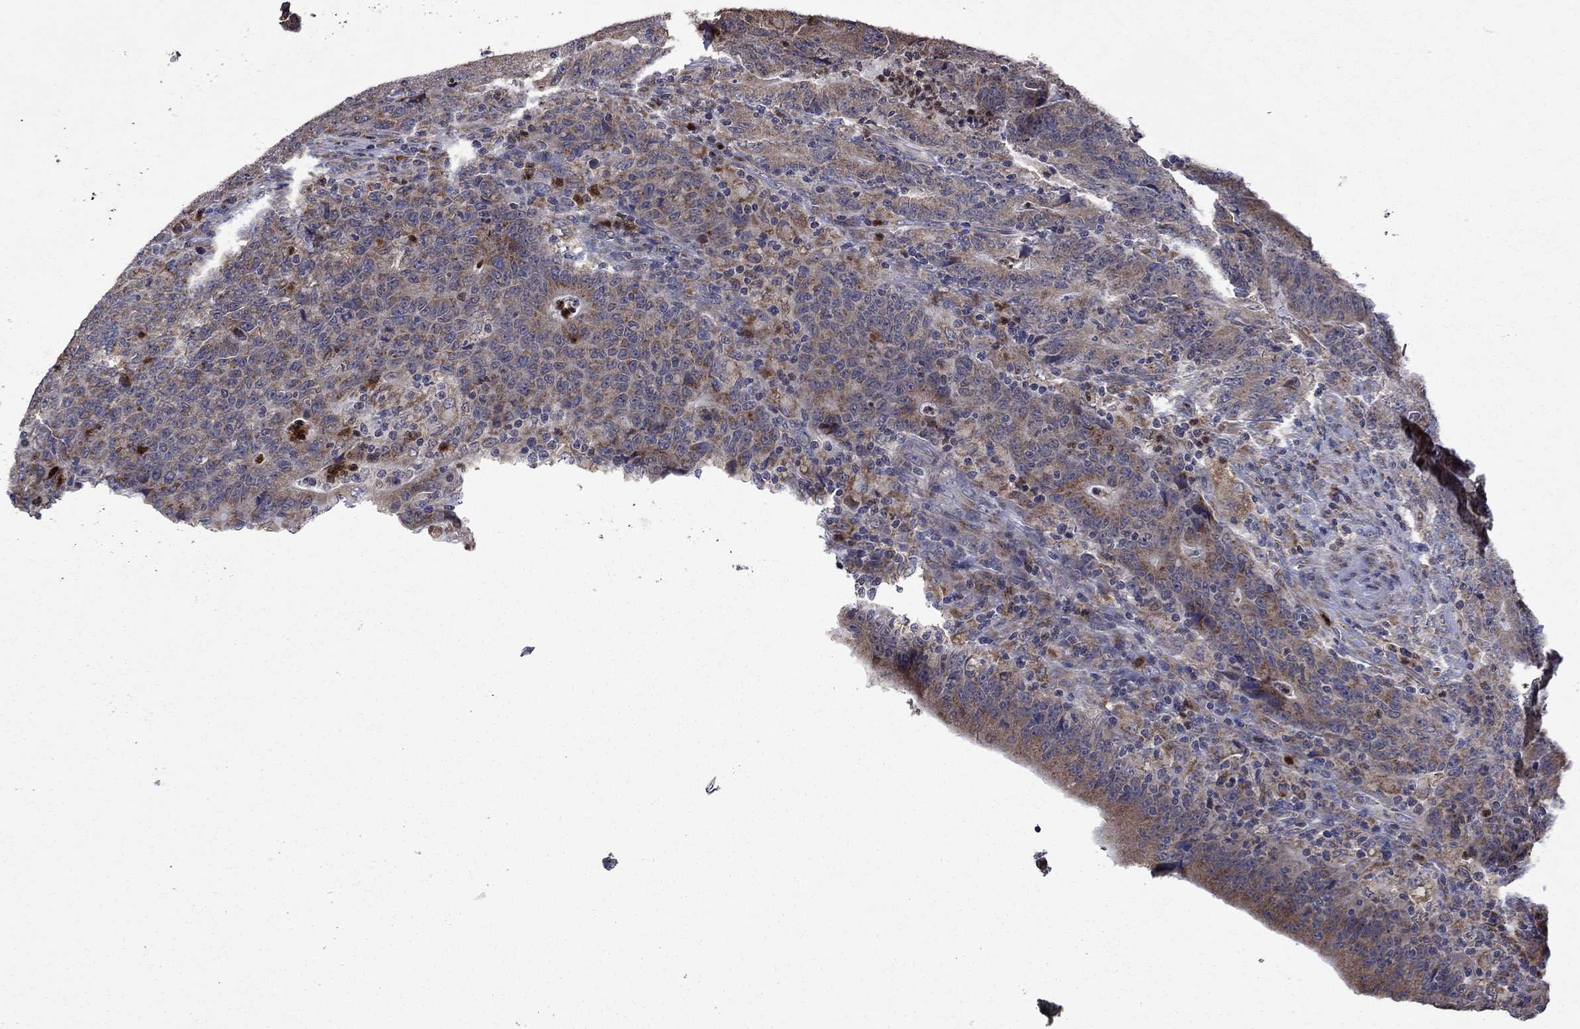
{"staining": {"intensity": "moderate", "quantity": ">75%", "location": "cytoplasmic/membranous"}, "tissue": "colorectal cancer", "cell_type": "Tumor cells", "image_type": "cancer", "snomed": [{"axis": "morphology", "description": "Adenocarcinoma, NOS"}, {"axis": "topography", "description": "Colon"}], "caption": "Human colorectal cancer stained for a protein (brown) reveals moderate cytoplasmic/membranous positive expression in approximately >75% of tumor cells.", "gene": "FURIN", "patient": {"sex": "female", "age": 75}}